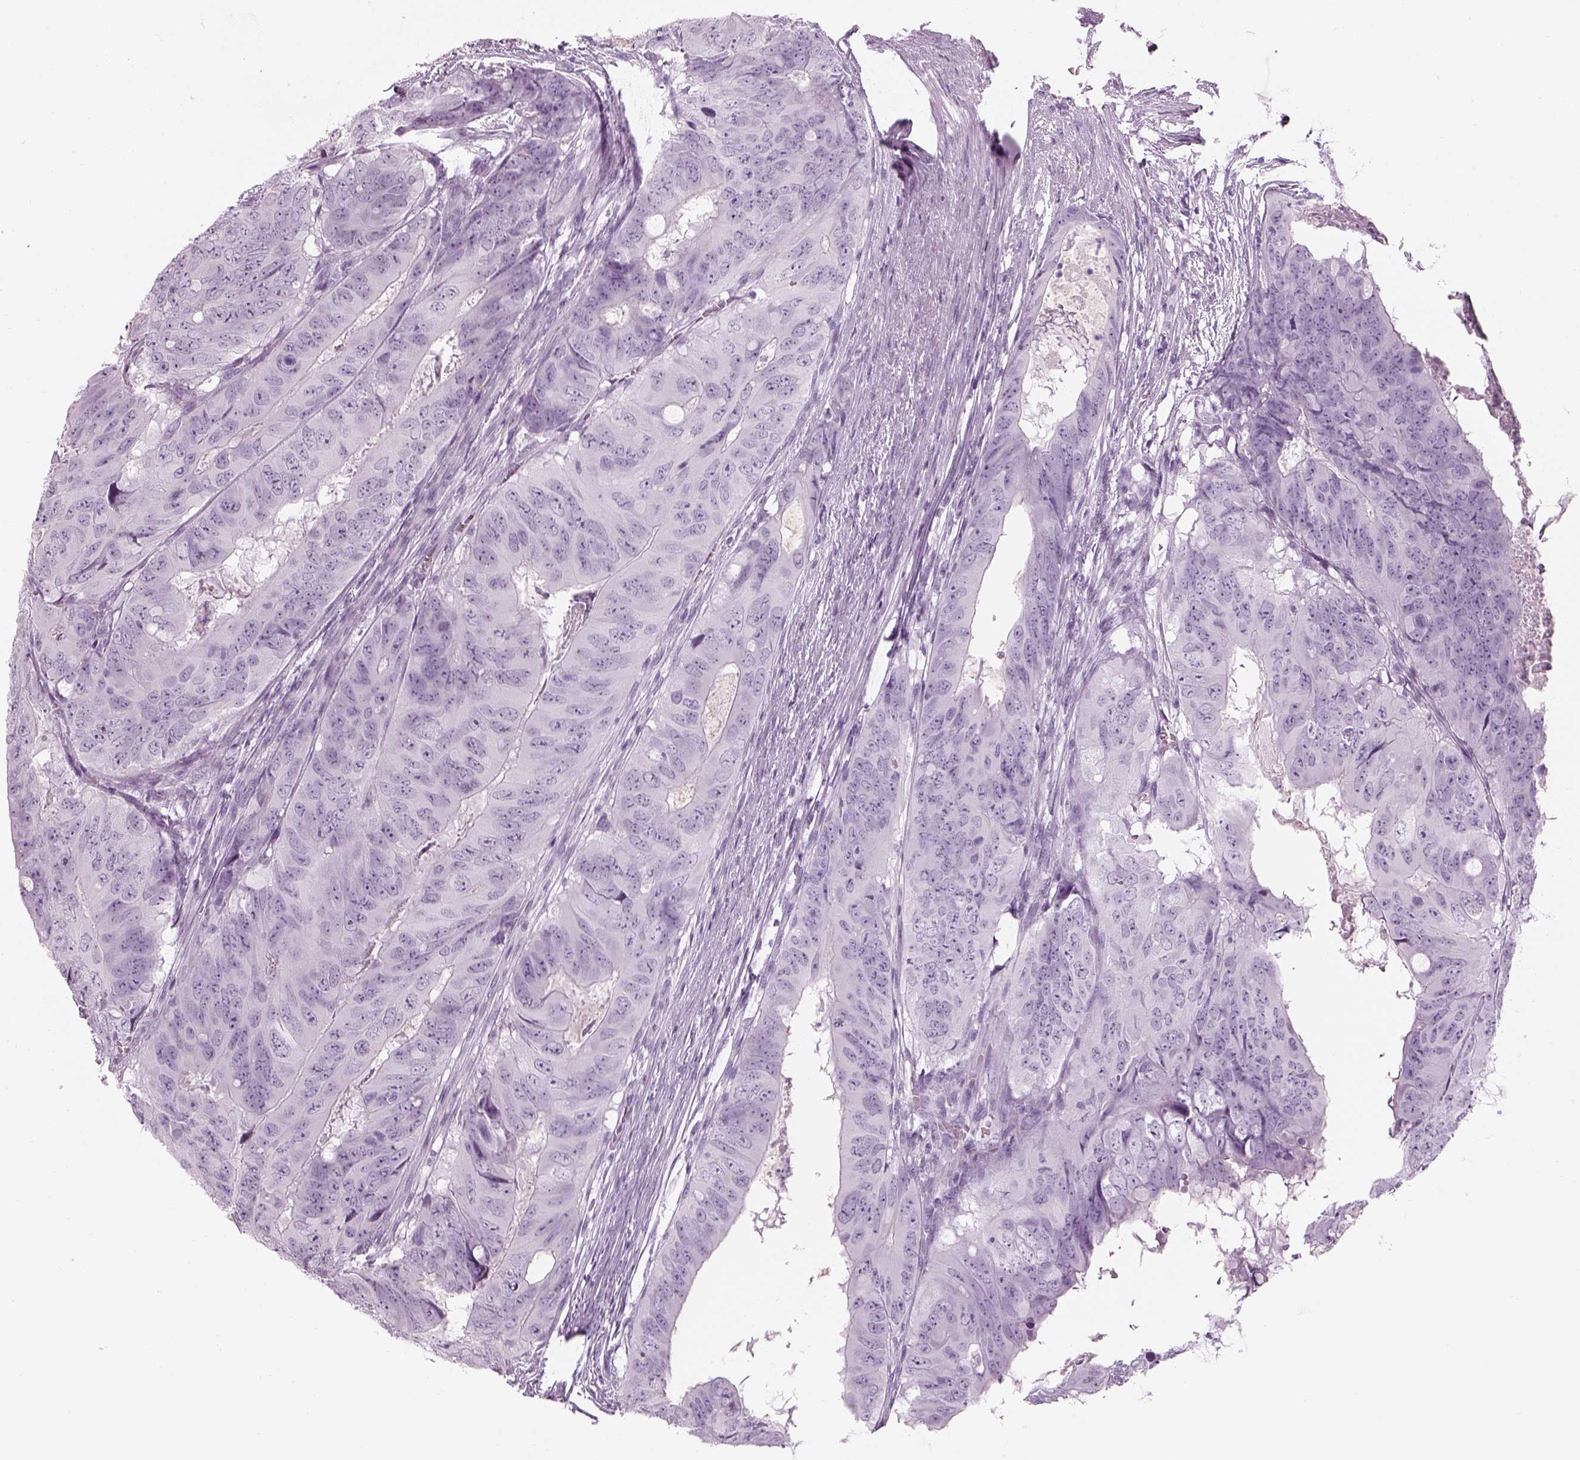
{"staining": {"intensity": "negative", "quantity": "none", "location": "none"}, "tissue": "colorectal cancer", "cell_type": "Tumor cells", "image_type": "cancer", "snomed": [{"axis": "morphology", "description": "Adenocarcinoma, NOS"}, {"axis": "topography", "description": "Colon"}], "caption": "Tumor cells are negative for brown protein staining in colorectal cancer (adenocarcinoma). Nuclei are stained in blue.", "gene": "SAG", "patient": {"sex": "male", "age": 79}}